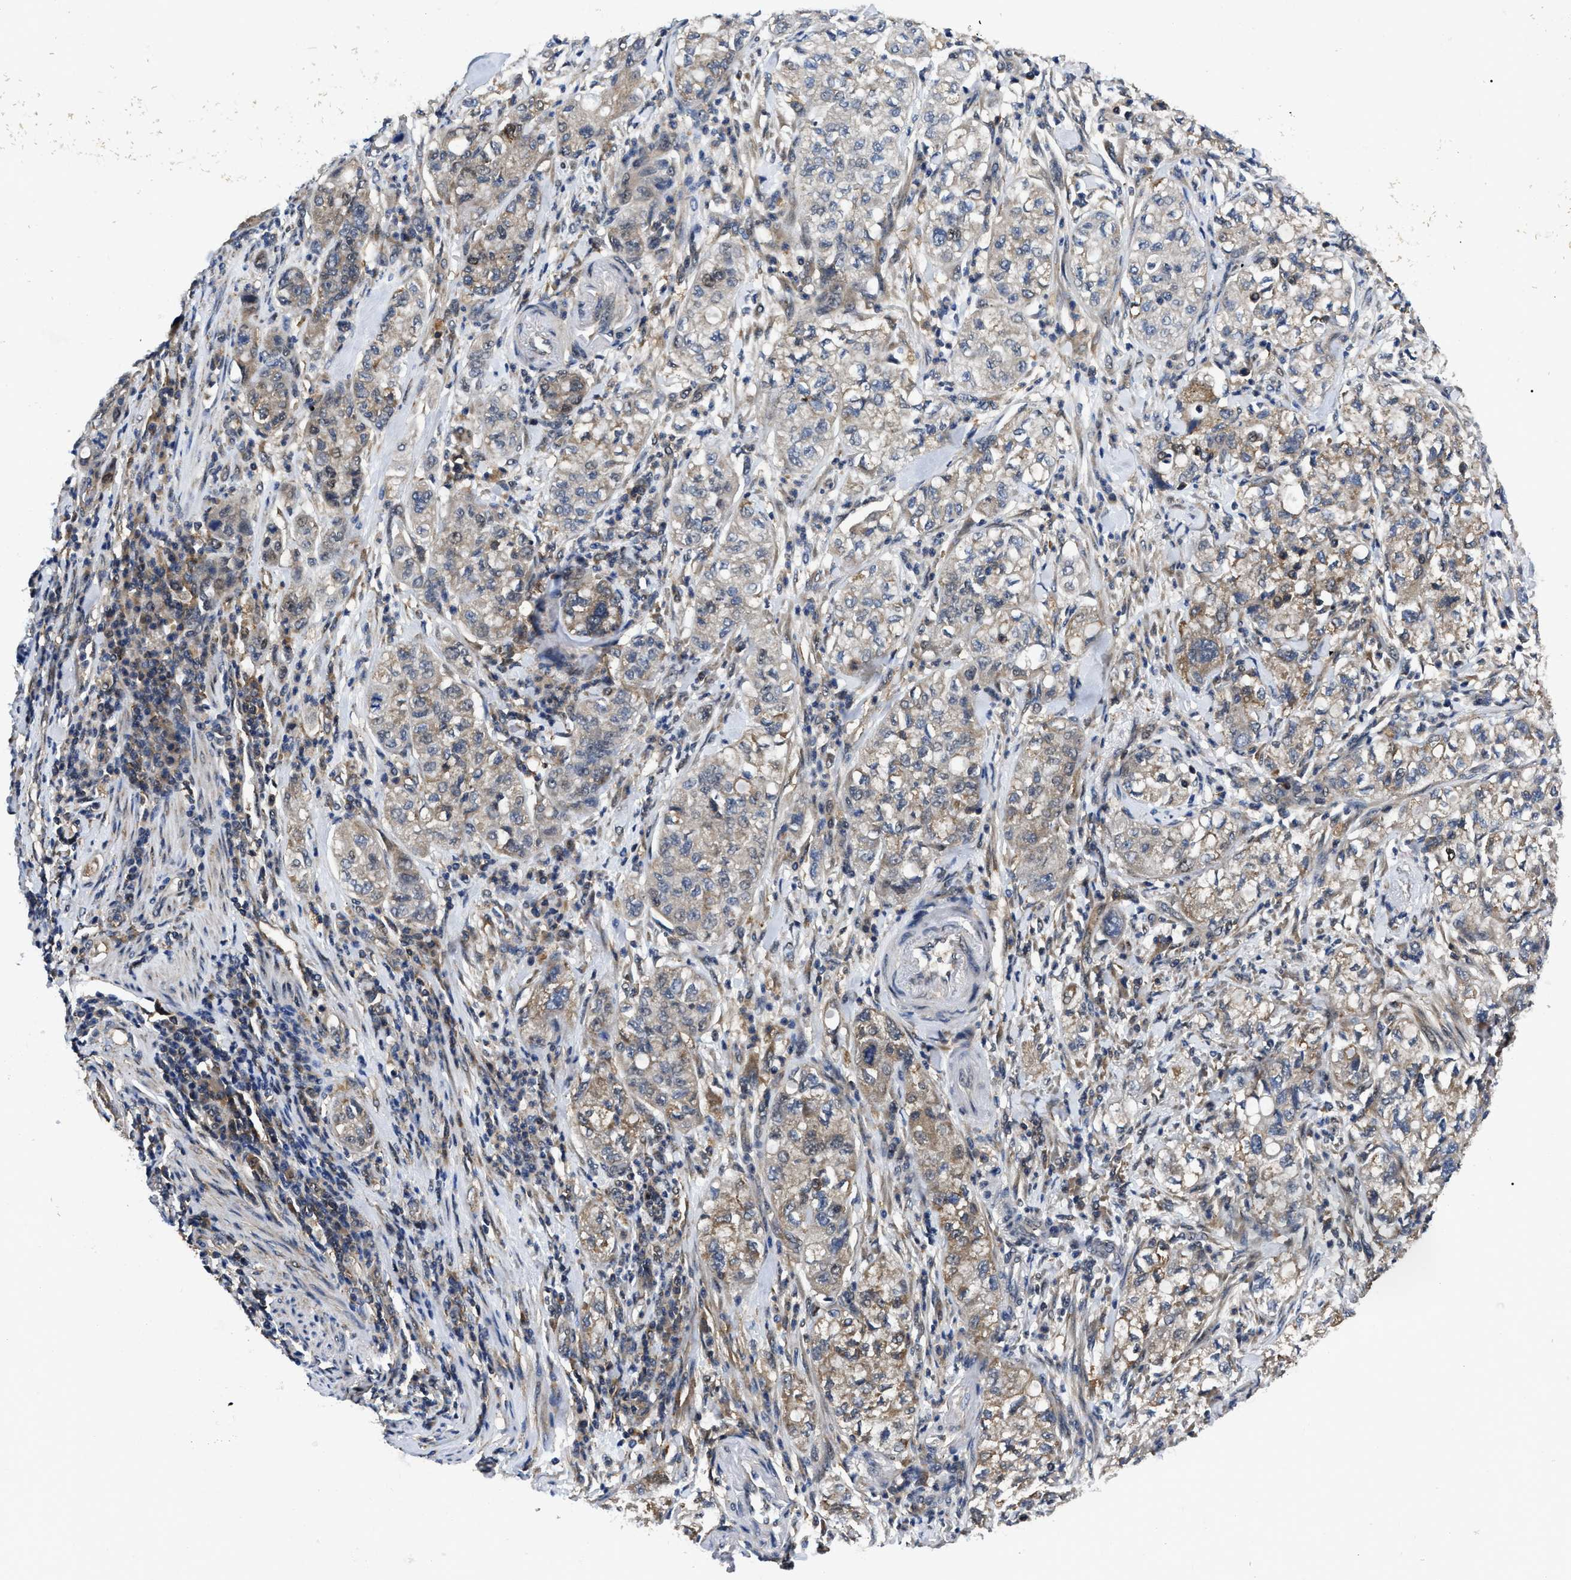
{"staining": {"intensity": "moderate", "quantity": "25%-75%", "location": "cytoplasmic/membranous"}, "tissue": "pancreatic cancer", "cell_type": "Tumor cells", "image_type": "cancer", "snomed": [{"axis": "morphology", "description": "Adenocarcinoma, NOS"}, {"axis": "topography", "description": "Pancreas"}], "caption": "Moderate cytoplasmic/membranous positivity is seen in approximately 25%-75% of tumor cells in adenocarcinoma (pancreatic).", "gene": "GET4", "patient": {"sex": "female", "age": 78}}